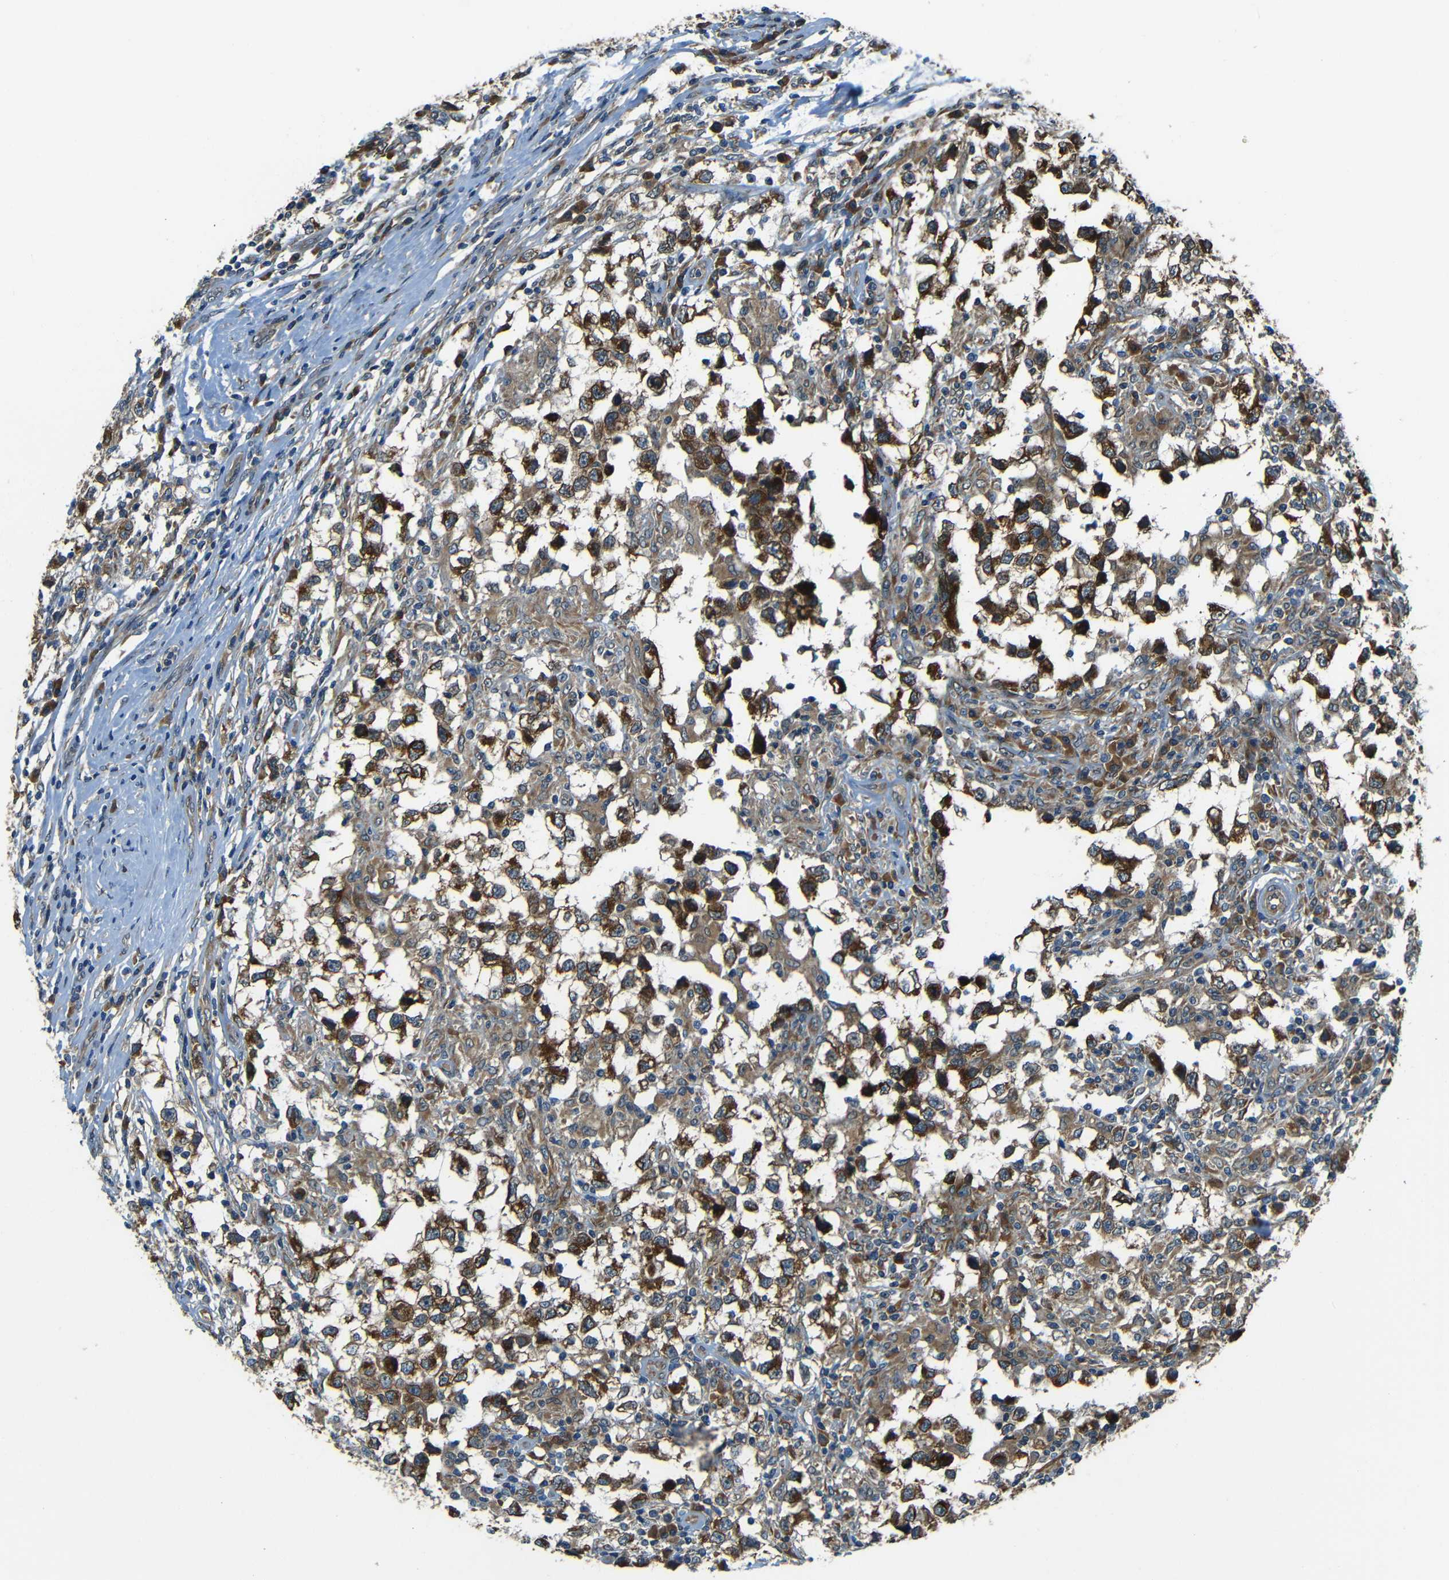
{"staining": {"intensity": "strong", "quantity": "25%-75%", "location": "cytoplasmic/membranous"}, "tissue": "testis cancer", "cell_type": "Tumor cells", "image_type": "cancer", "snomed": [{"axis": "morphology", "description": "Carcinoma, Embryonal, NOS"}, {"axis": "topography", "description": "Testis"}], "caption": "IHC staining of testis cancer (embryonal carcinoma), which demonstrates high levels of strong cytoplasmic/membranous staining in approximately 25%-75% of tumor cells indicating strong cytoplasmic/membranous protein staining. The staining was performed using DAB (3,3'-diaminobenzidine) (brown) for protein detection and nuclei were counterstained in hematoxylin (blue).", "gene": "VAPB", "patient": {"sex": "male", "age": 21}}